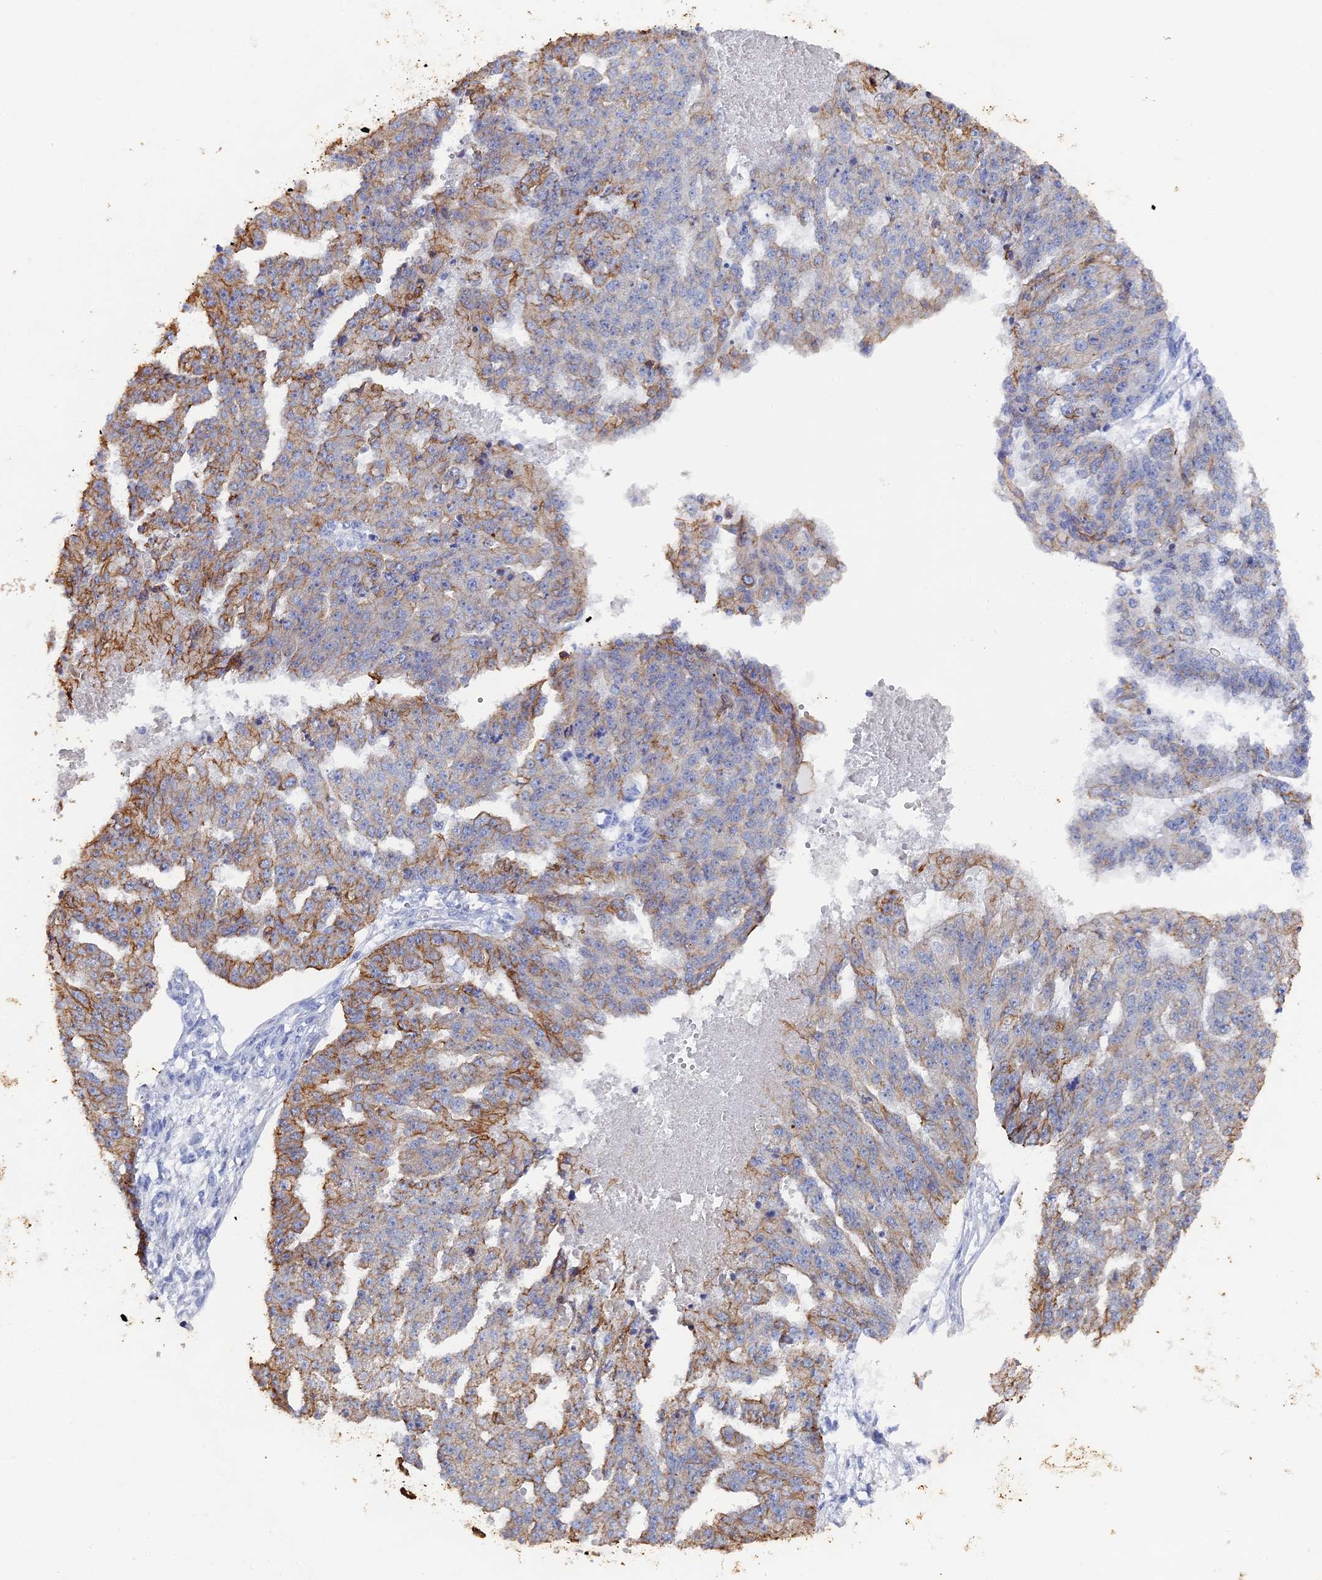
{"staining": {"intensity": "moderate", "quantity": "25%-75%", "location": "cytoplasmic/membranous"}, "tissue": "ovarian cancer", "cell_type": "Tumor cells", "image_type": "cancer", "snomed": [{"axis": "morphology", "description": "Cystadenocarcinoma, serous, NOS"}, {"axis": "topography", "description": "Ovary"}], "caption": "A brown stain labels moderate cytoplasmic/membranous staining of a protein in human ovarian cancer (serous cystadenocarcinoma) tumor cells. (DAB IHC with brightfield microscopy, high magnification).", "gene": "SRFBP1", "patient": {"sex": "female", "age": 58}}